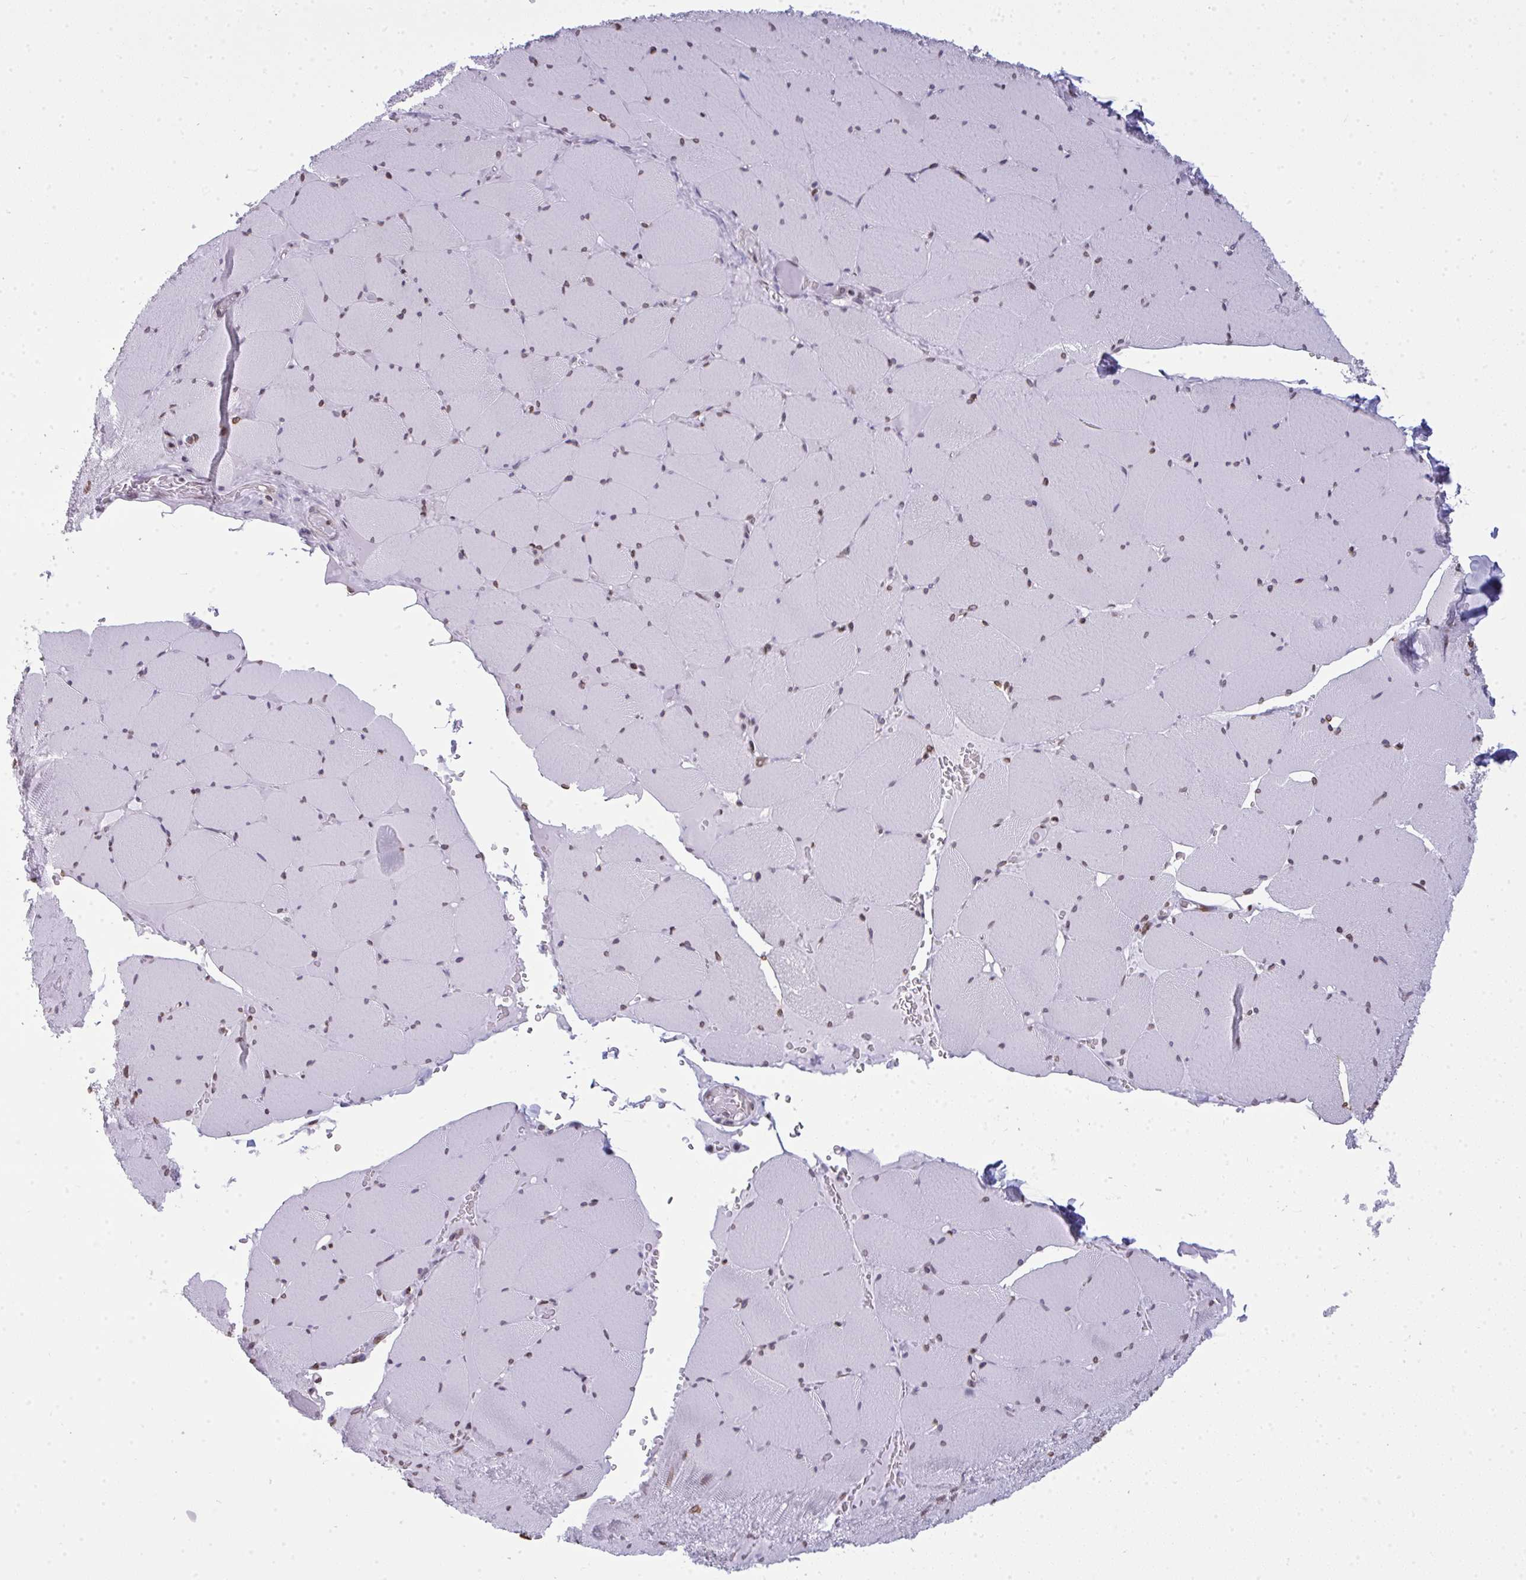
{"staining": {"intensity": "moderate", "quantity": "25%-75%", "location": "cytoplasmic/membranous,nuclear"}, "tissue": "skeletal muscle", "cell_type": "Myocytes", "image_type": "normal", "snomed": [{"axis": "morphology", "description": "Normal tissue, NOS"}, {"axis": "topography", "description": "Skeletal muscle"}, {"axis": "topography", "description": "Head-Neck"}], "caption": "Immunohistochemical staining of normal skeletal muscle displays moderate cytoplasmic/membranous,nuclear protein positivity in about 25%-75% of myocytes. (Brightfield microscopy of DAB IHC at high magnification).", "gene": "LMNB2", "patient": {"sex": "male", "age": 66}}